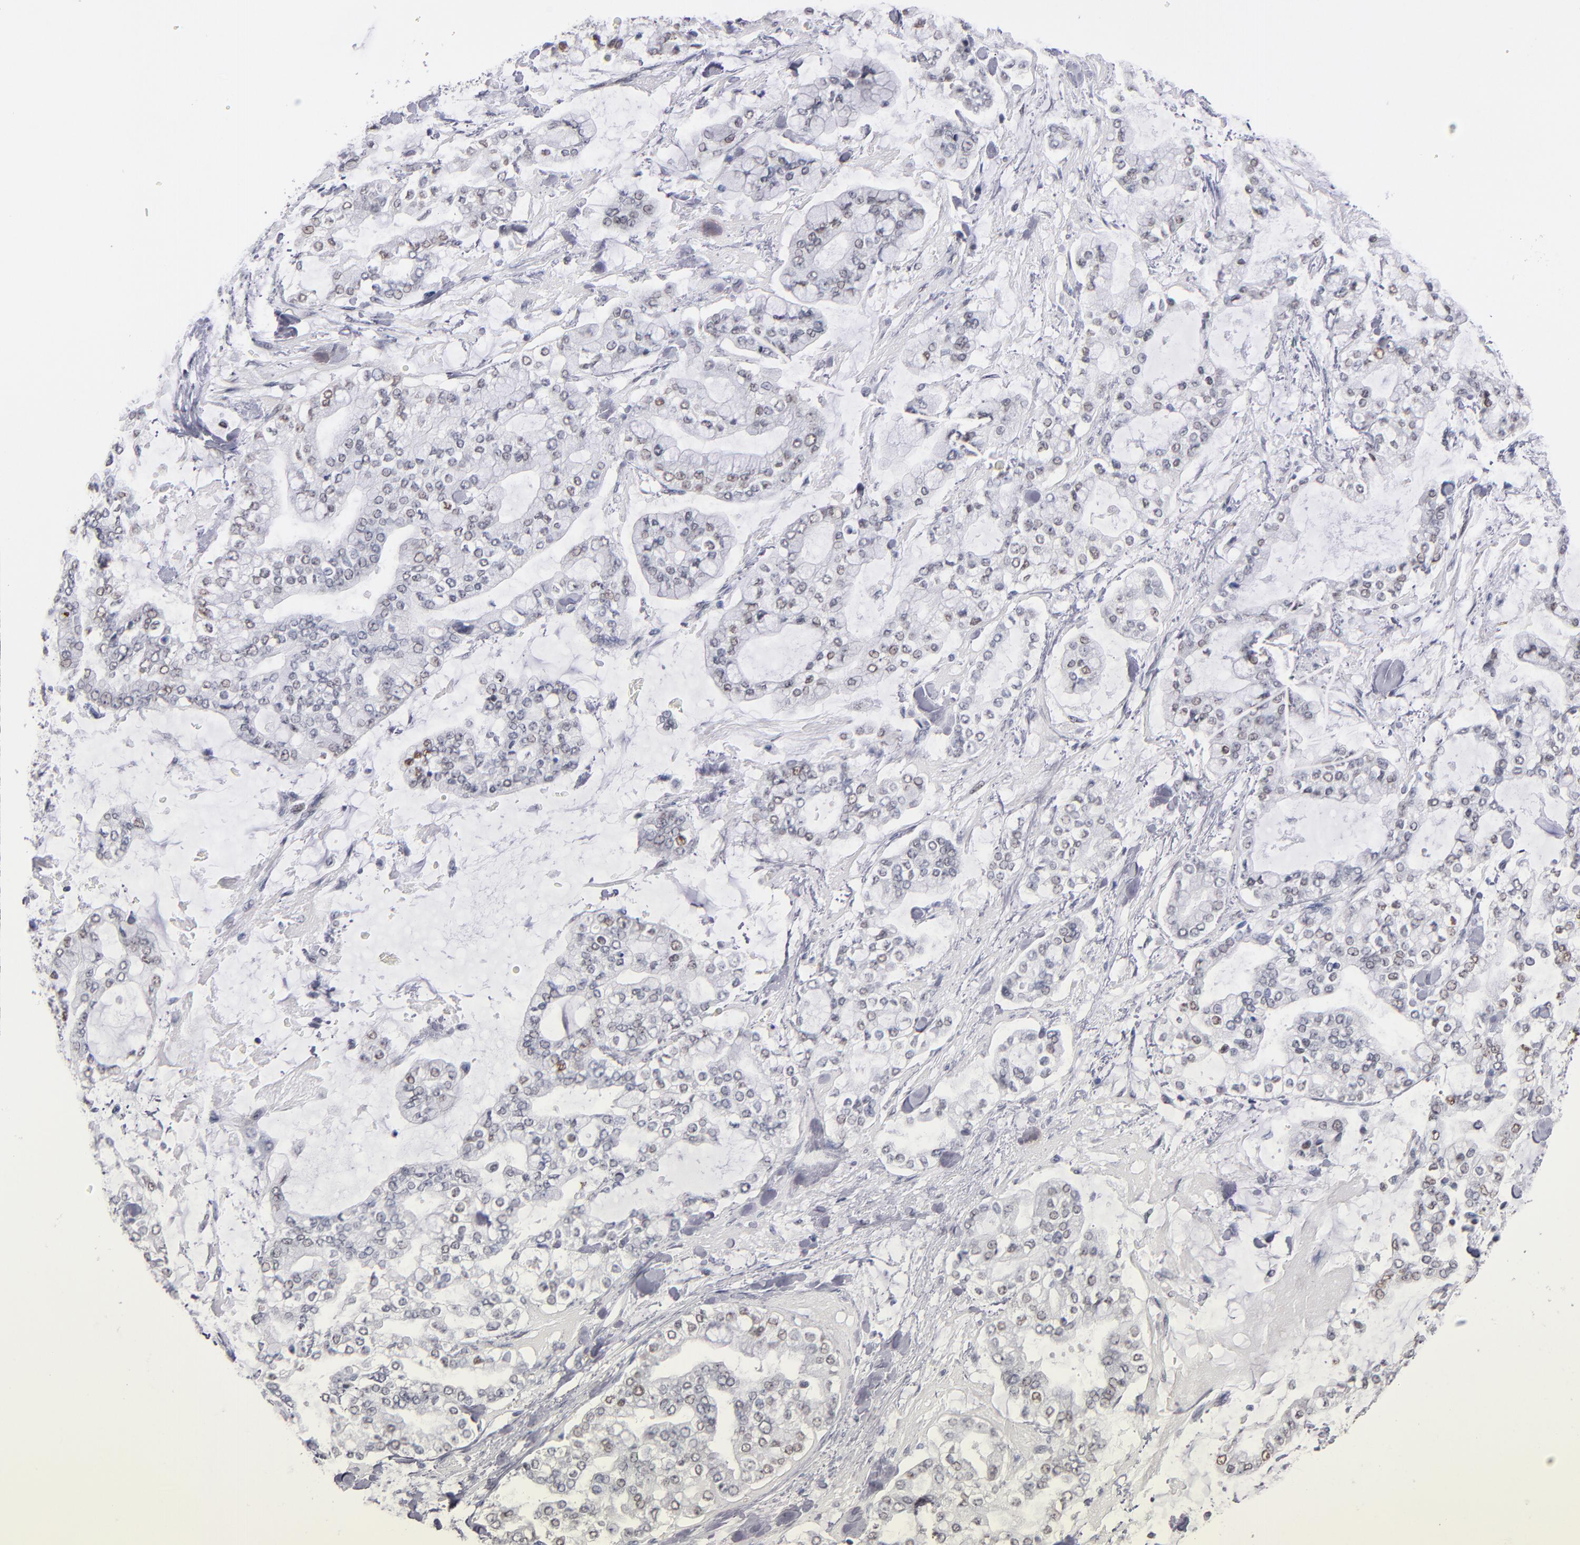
{"staining": {"intensity": "weak", "quantity": "<25%", "location": "nuclear"}, "tissue": "stomach cancer", "cell_type": "Tumor cells", "image_type": "cancer", "snomed": [{"axis": "morphology", "description": "Normal tissue, NOS"}, {"axis": "morphology", "description": "Adenocarcinoma, NOS"}, {"axis": "topography", "description": "Stomach, upper"}, {"axis": "topography", "description": "Stomach"}], "caption": "This is an immunohistochemistry photomicrograph of human adenocarcinoma (stomach). There is no staining in tumor cells.", "gene": "MN1", "patient": {"sex": "male", "age": 76}}